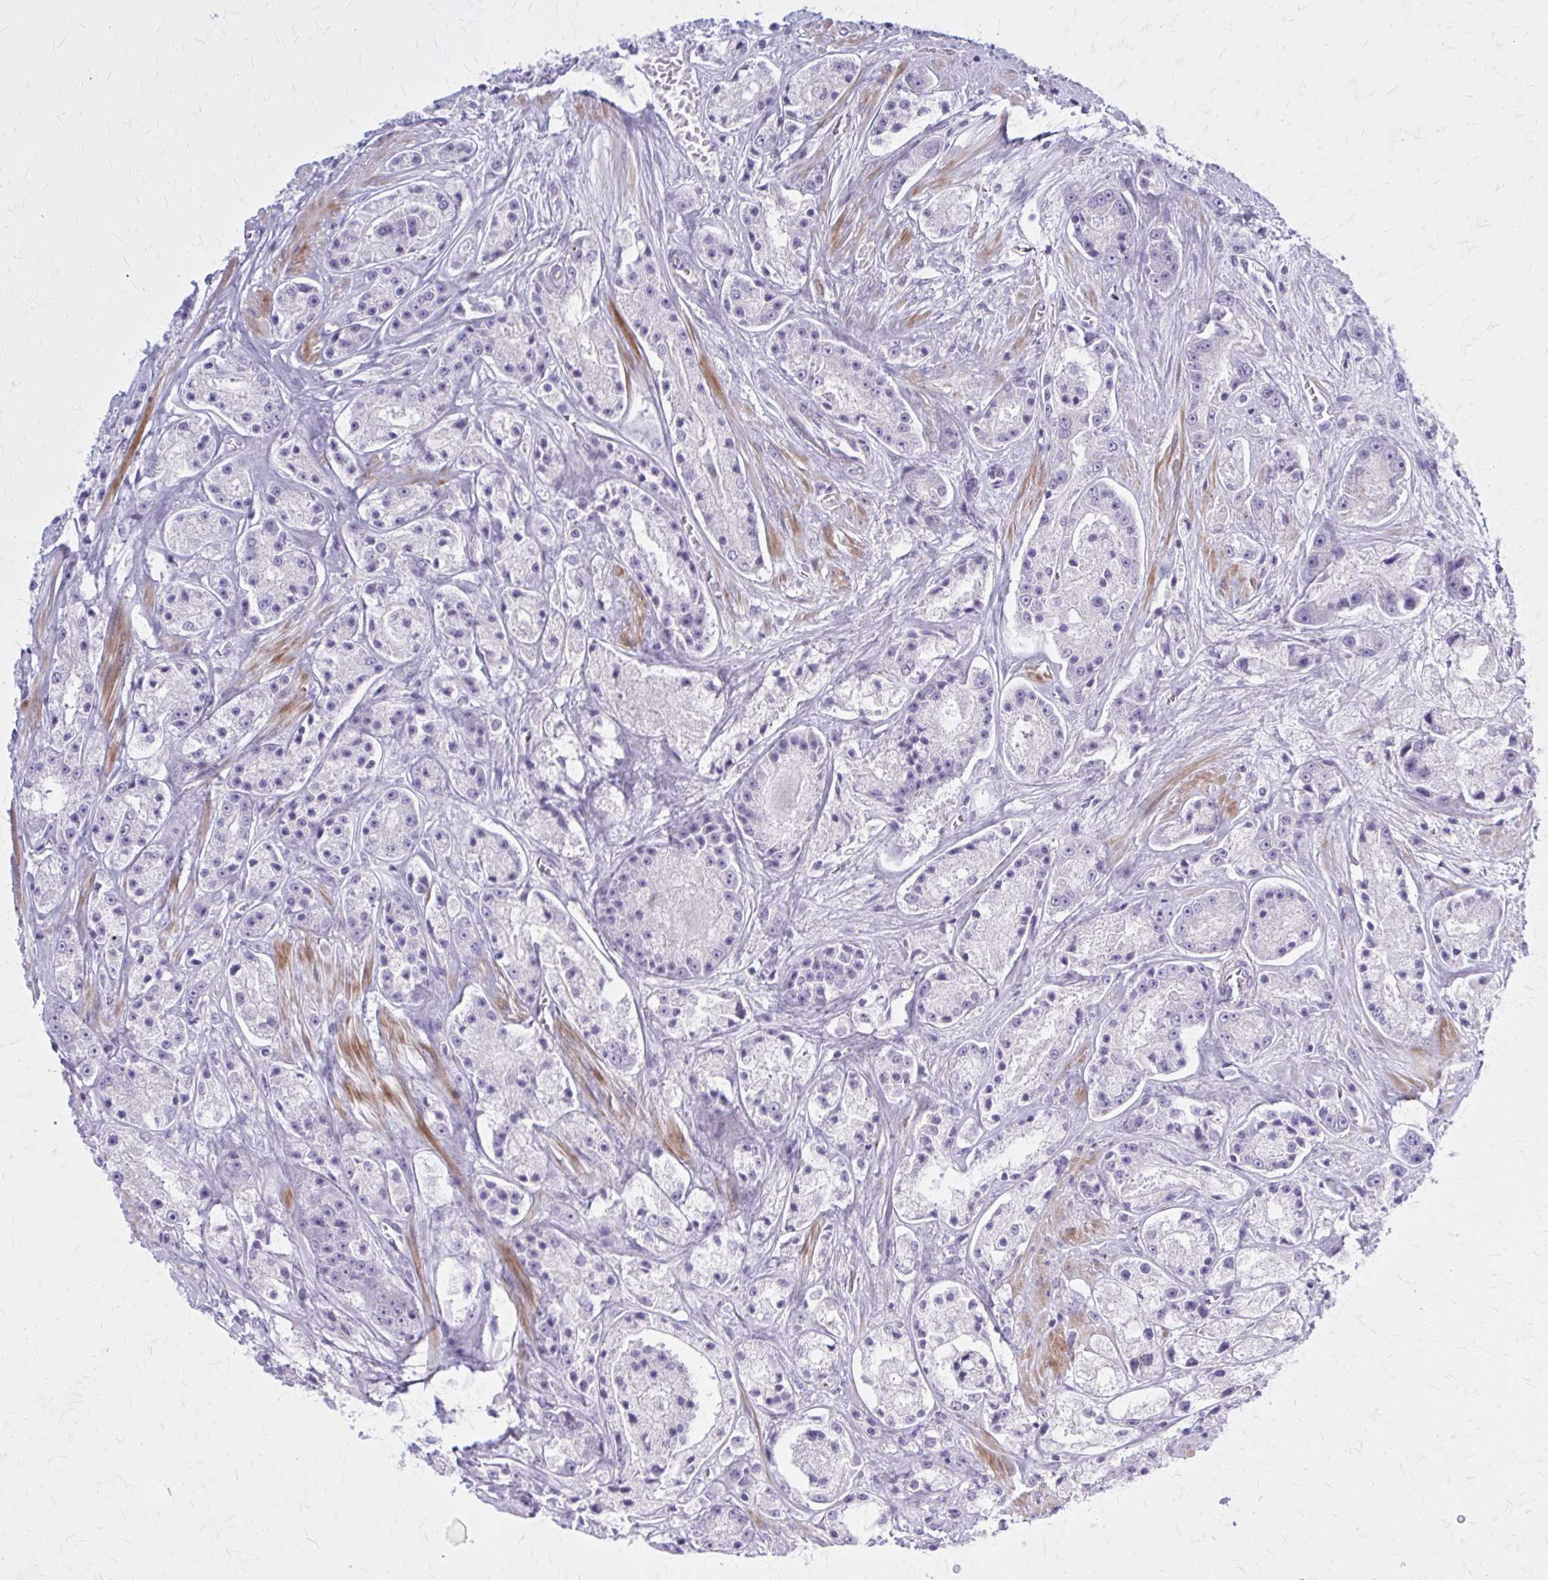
{"staining": {"intensity": "negative", "quantity": "none", "location": "none"}, "tissue": "prostate cancer", "cell_type": "Tumor cells", "image_type": "cancer", "snomed": [{"axis": "morphology", "description": "Adenocarcinoma, High grade"}, {"axis": "topography", "description": "Prostate"}], "caption": "Immunohistochemistry (IHC) image of neoplastic tissue: human prostate cancer stained with DAB (3,3'-diaminobenzidine) shows no significant protein positivity in tumor cells.", "gene": "PITPNM1", "patient": {"sex": "male", "age": 67}}